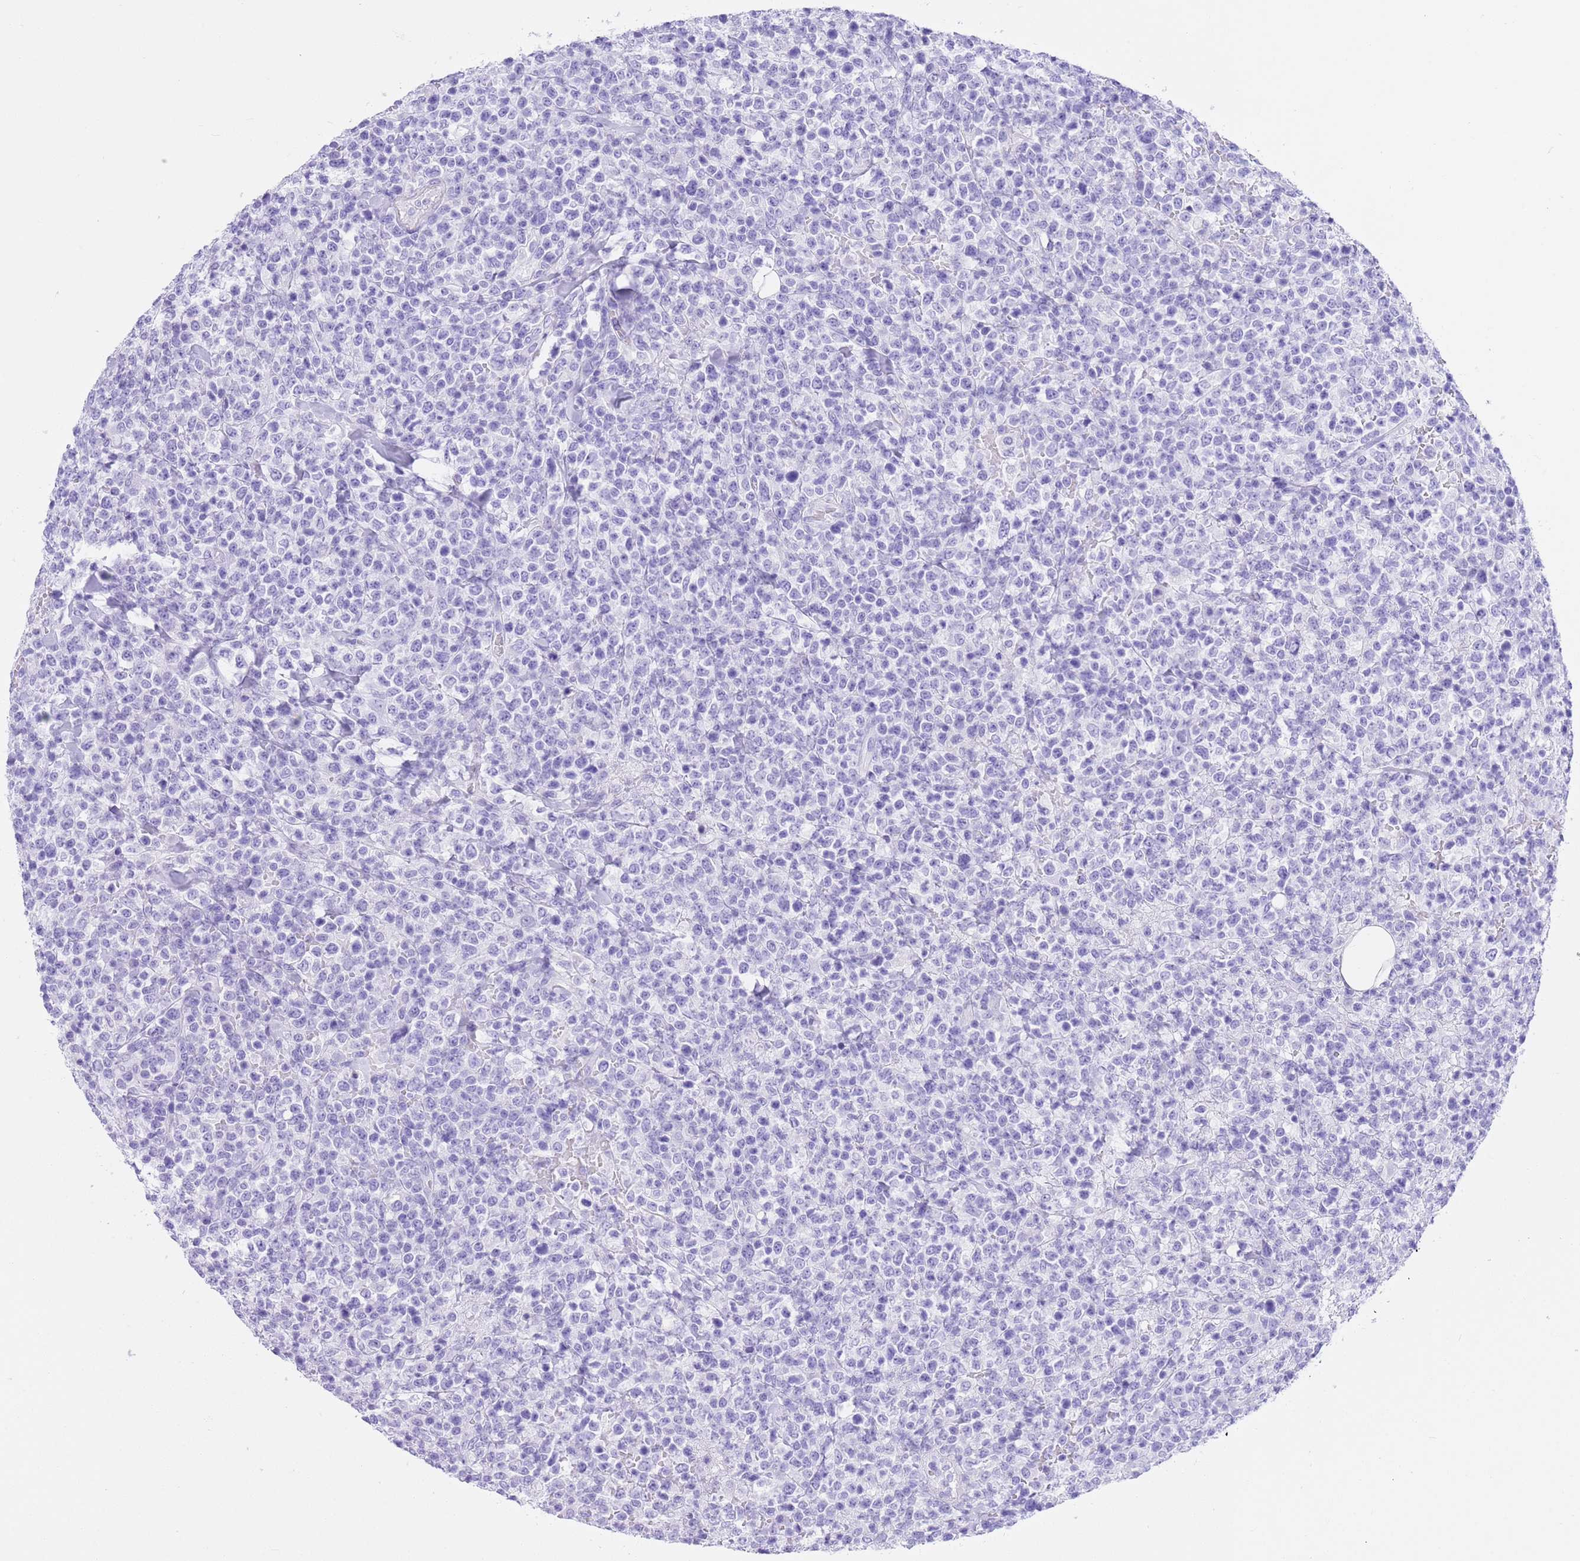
{"staining": {"intensity": "negative", "quantity": "none", "location": "none"}, "tissue": "lymphoma", "cell_type": "Tumor cells", "image_type": "cancer", "snomed": [{"axis": "morphology", "description": "Malignant lymphoma, non-Hodgkin's type, High grade"}, {"axis": "topography", "description": "Colon"}], "caption": "Immunohistochemical staining of human high-grade malignant lymphoma, non-Hodgkin's type displays no significant staining in tumor cells.", "gene": "TMEM185B", "patient": {"sex": "female", "age": 53}}